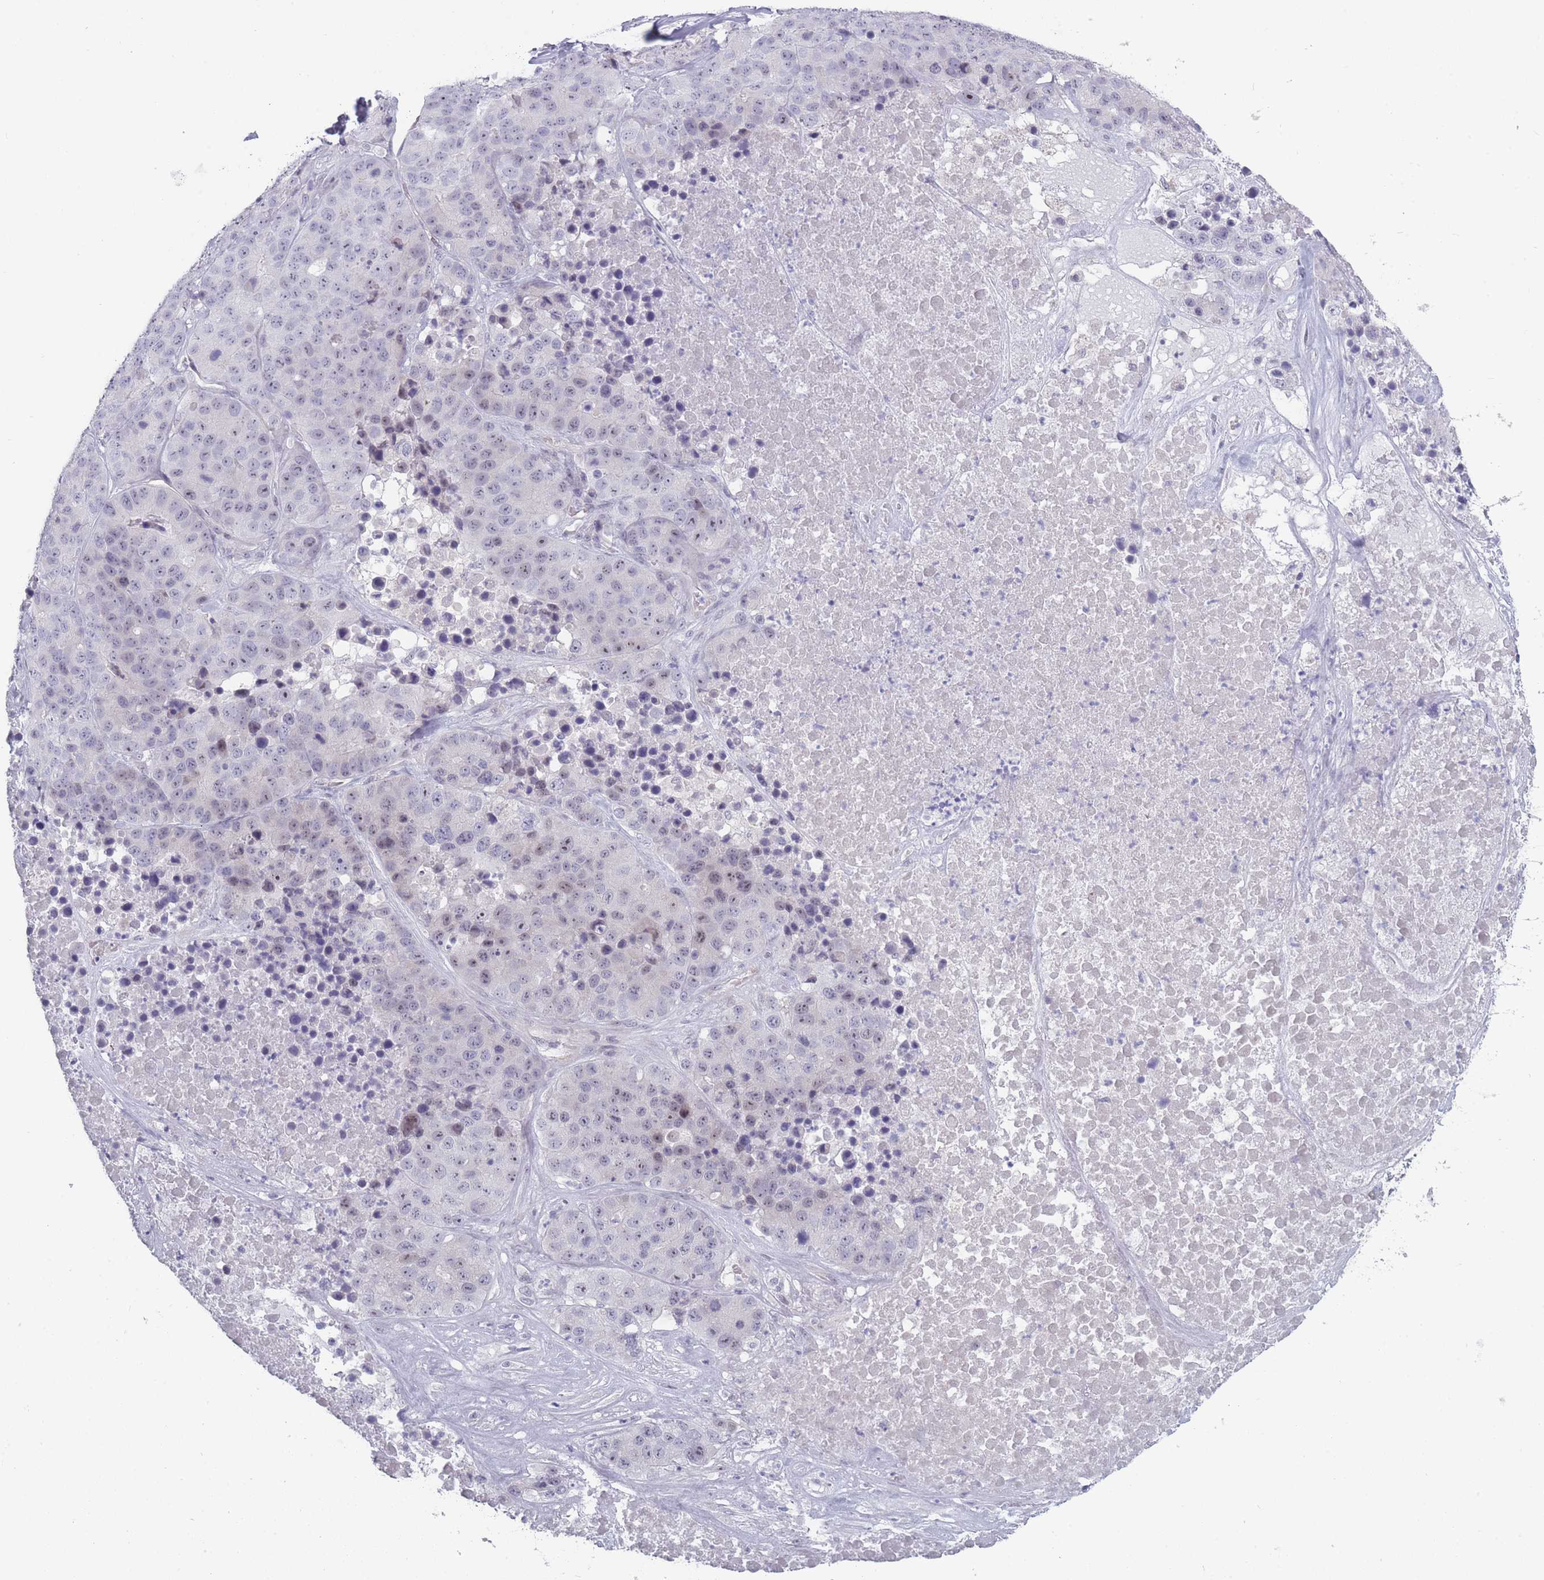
{"staining": {"intensity": "weak", "quantity": "<25%", "location": "nuclear"}, "tissue": "stomach cancer", "cell_type": "Tumor cells", "image_type": "cancer", "snomed": [{"axis": "morphology", "description": "Adenocarcinoma, NOS"}, {"axis": "topography", "description": "Stomach"}], "caption": "Tumor cells show no significant staining in stomach adenocarcinoma. The staining was performed using DAB to visualize the protein expression in brown, while the nuclei were stained in blue with hematoxylin (Magnification: 20x).", "gene": "ROS1", "patient": {"sex": "male", "age": 71}}